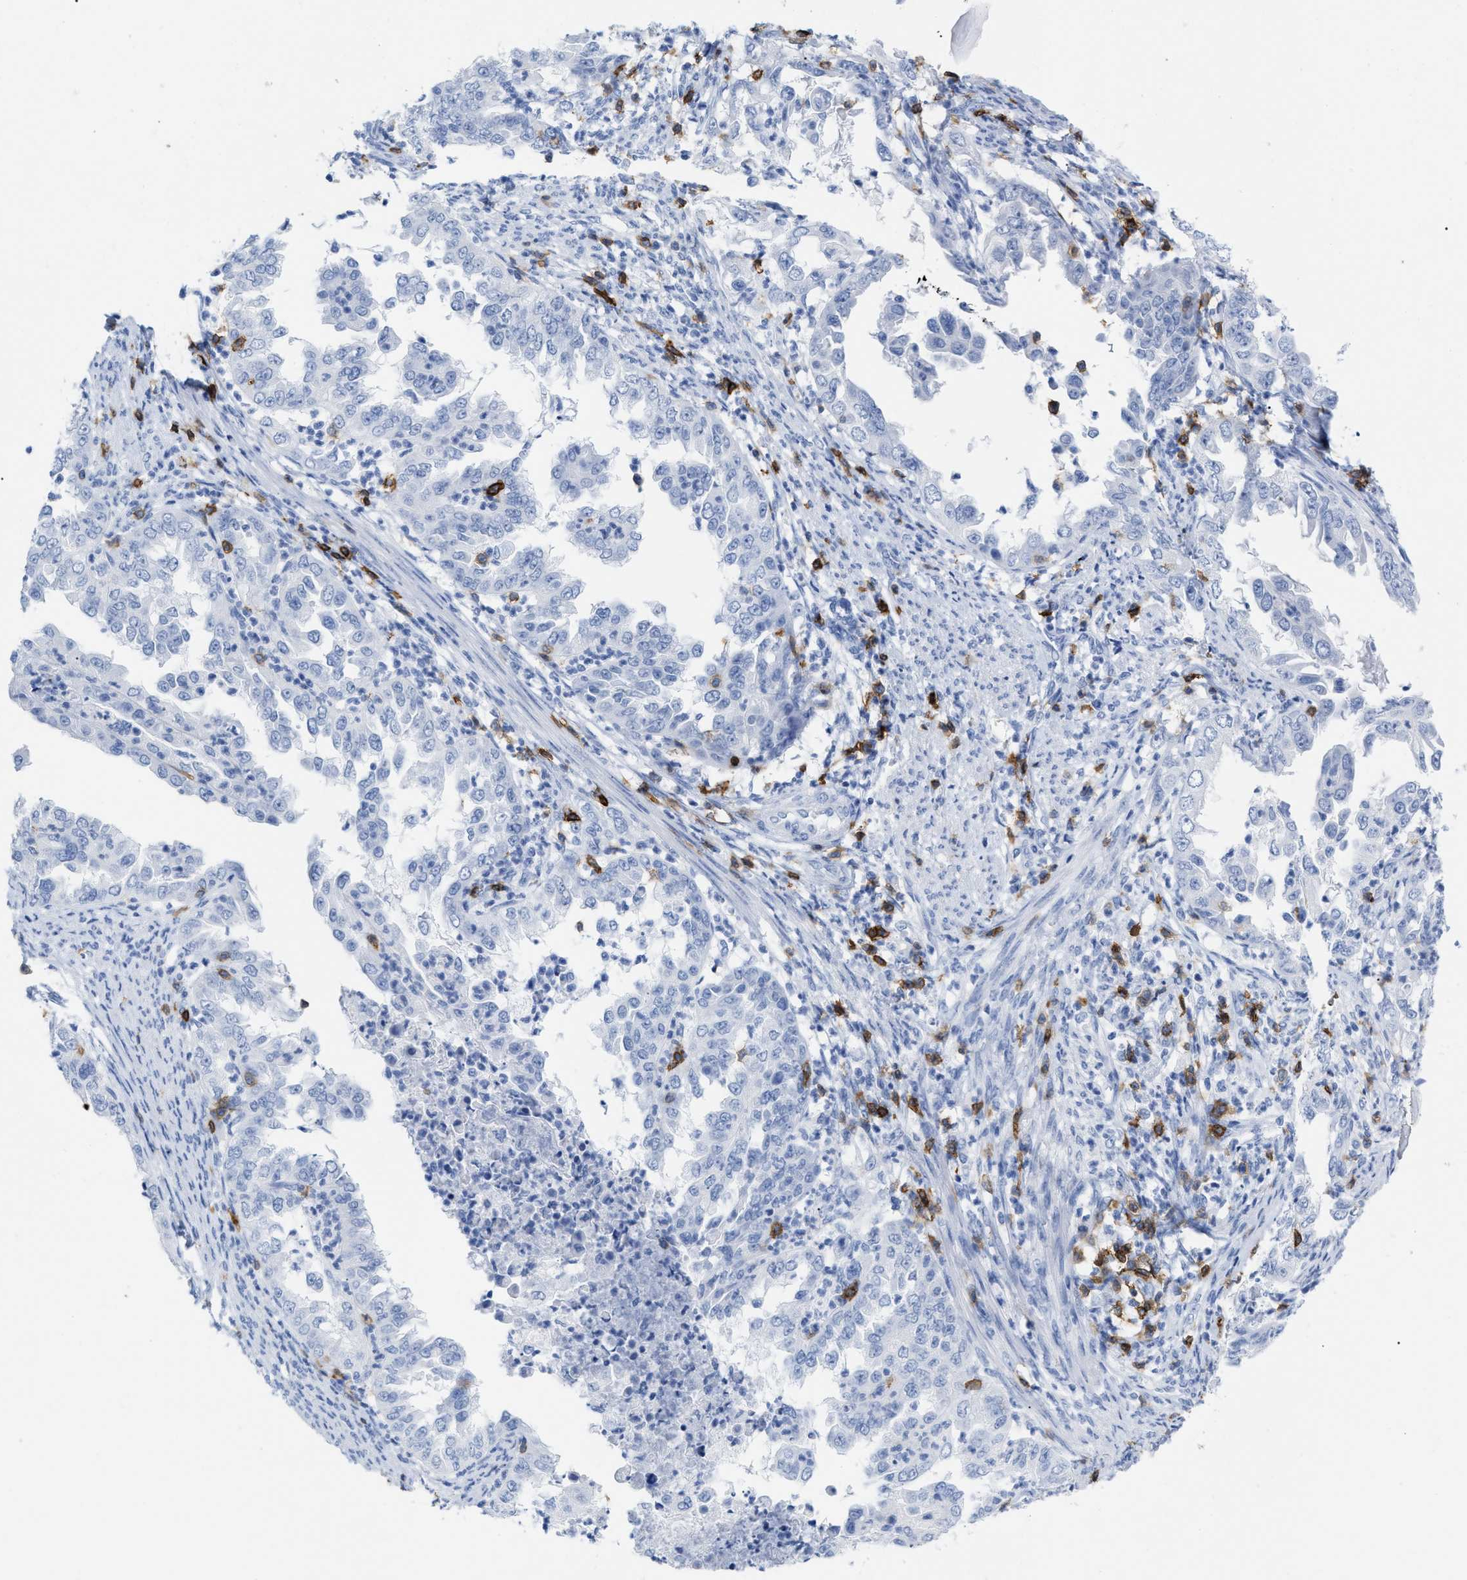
{"staining": {"intensity": "negative", "quantity": "none", "location": "none"}, "tissue": "endometrial cancer", "cell_type": "Tumor cells", "image_type": "cancer", "snomed": [{"axis": "morphology", "description": "Adenocarcinoma, NOS"}, {"axis": "topography", "description": "Endometrium"}], "caption": "This is a histopathology image of IHC staining of adenocarcinoma (endometrial), which shows no positivity in tumor cells.", "gene": "CD5", "patient": {"sex": "female", "age": 85}}